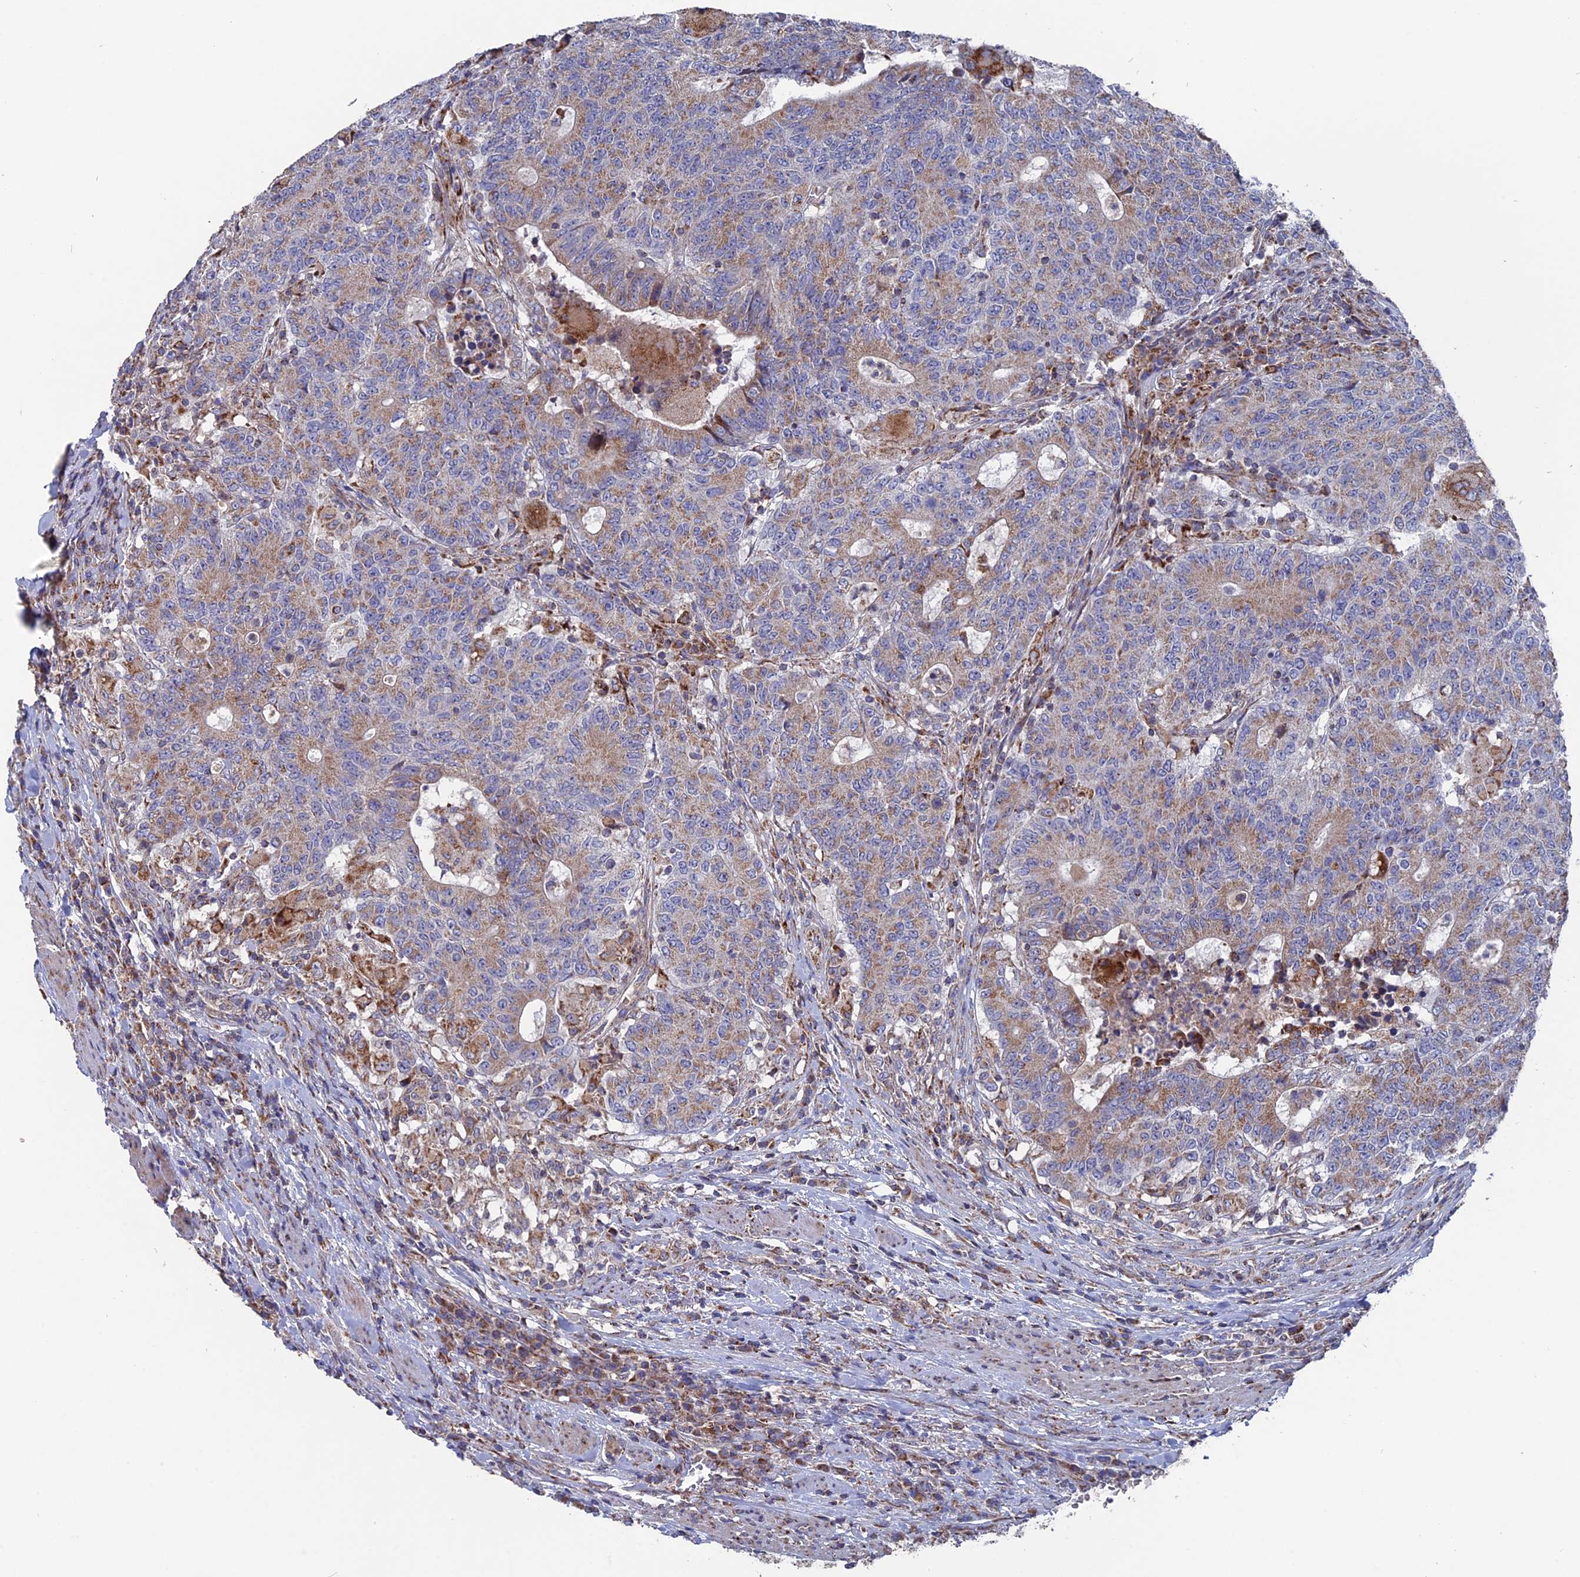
{"staining": {"intensity": "weak", "quantity": ">75%", "location": "cytoplasmic/membranous"}, "tissue": "colorectal cancer", "cell_type": "Tumor cells", "image_type": "cancer", "snomed": [{"axis": "morphology", "description": "Adenocarcinoma, NOS"}, {"axis": "topography", "description": "Colon"}], "caption": "Colorectal cancer (adenocarcinoma) stained with DAB (3,3'-diaminobenzidine) immunohistochemistry shows low levels of weak cytoplasmic/membranous positivity in approximately >75% of tumor cells.", "gene": "TGFA", "patient": {"sex": "female", "age": 75}}